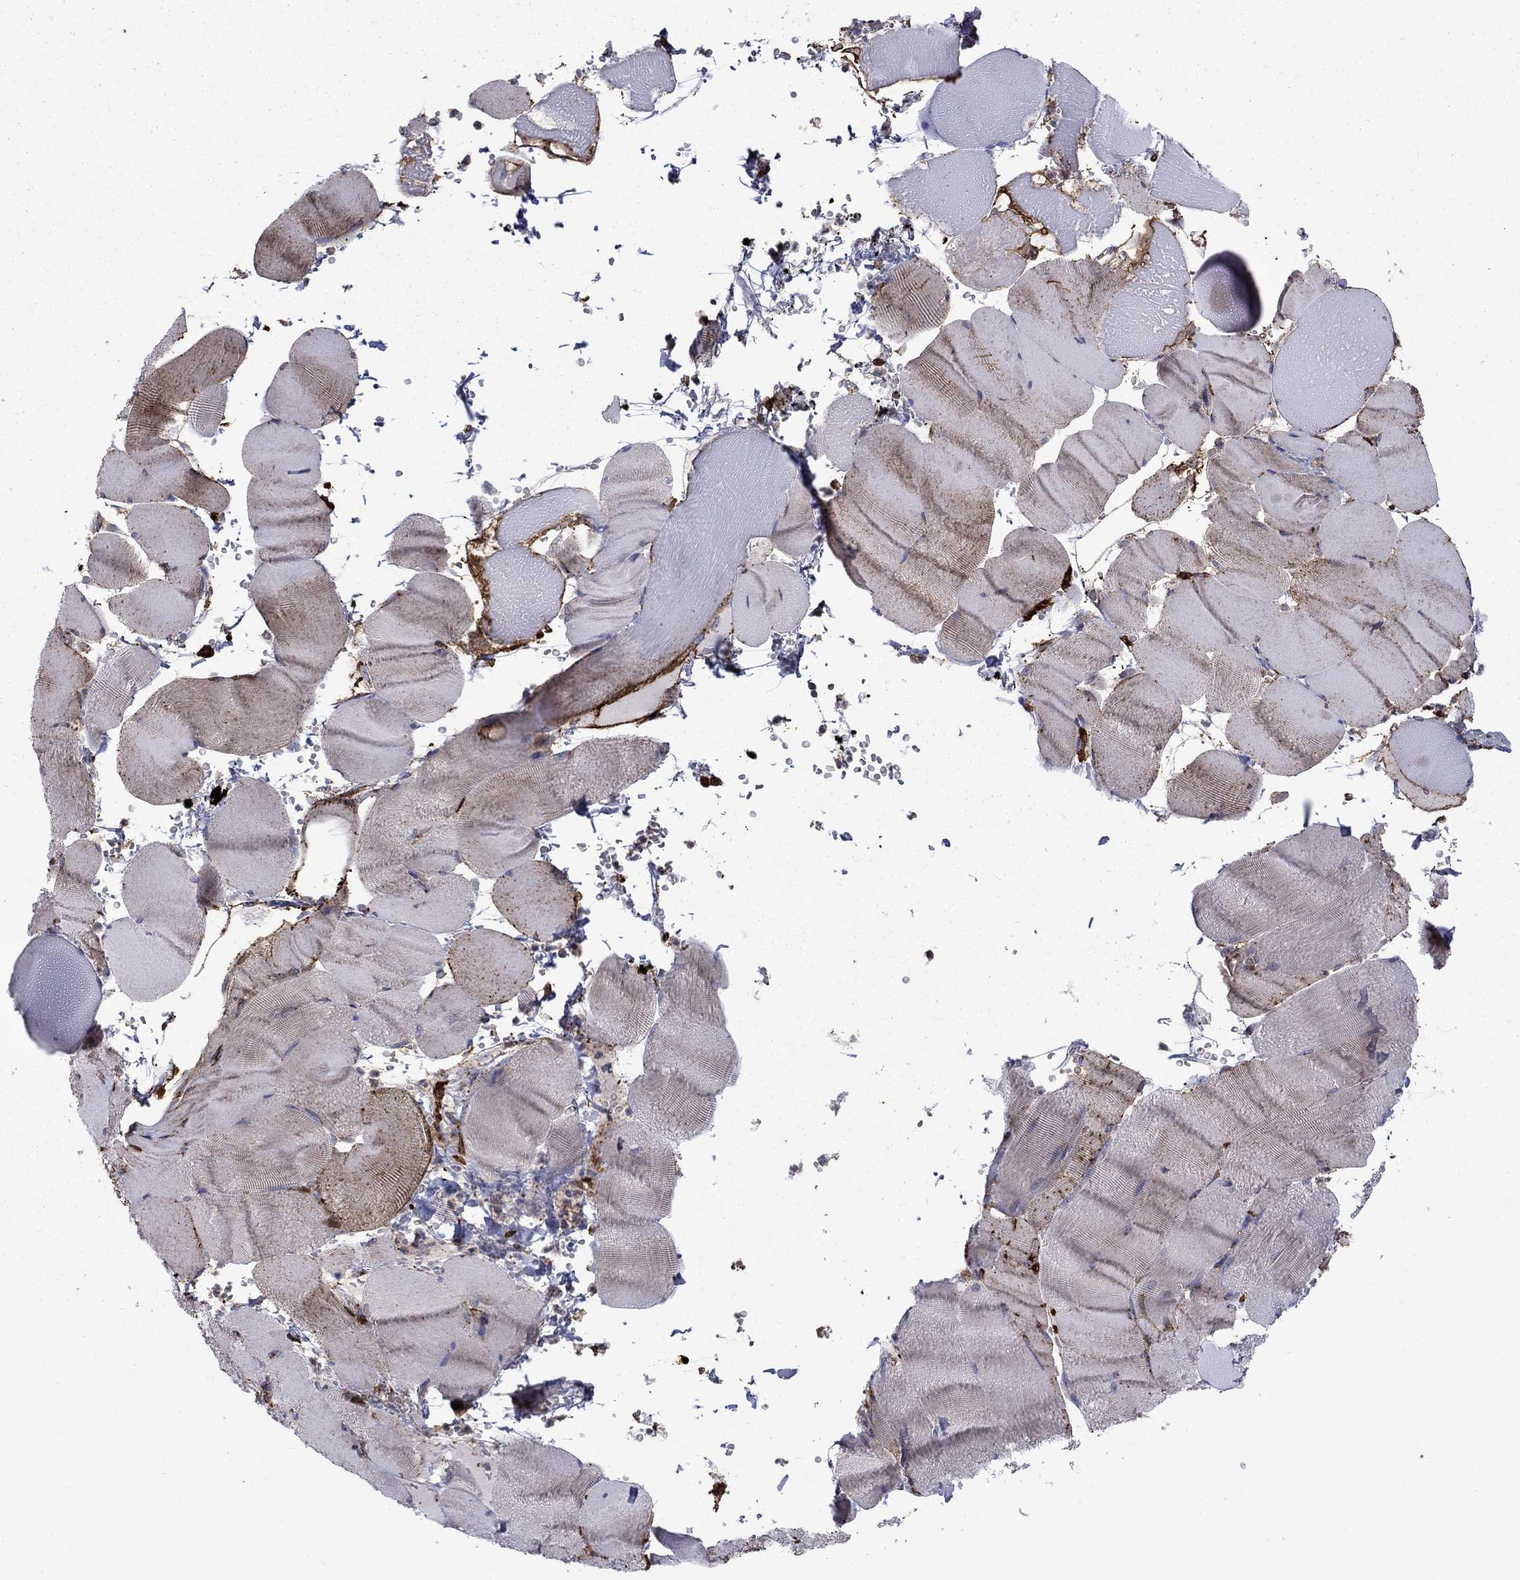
{"staining": {"intensity": "weak", "quantity": "<25%", "location": "cytoplasmic/membranous"}, "tissue": "skeletal muscle", "cell_type": "Myocytes", "image_type": "normal", "snomed": [{"axis": "morphology", "description": "Normal tissue, NOS"}, {"axis": "topography", "description": "Skeletal muscle"}], "caption": "Image shows no significant protein expression in myocytes of unremarkable skeletal muscle.", "gene": "PLAU", "patient": {"sex": "male", "age": 56}}